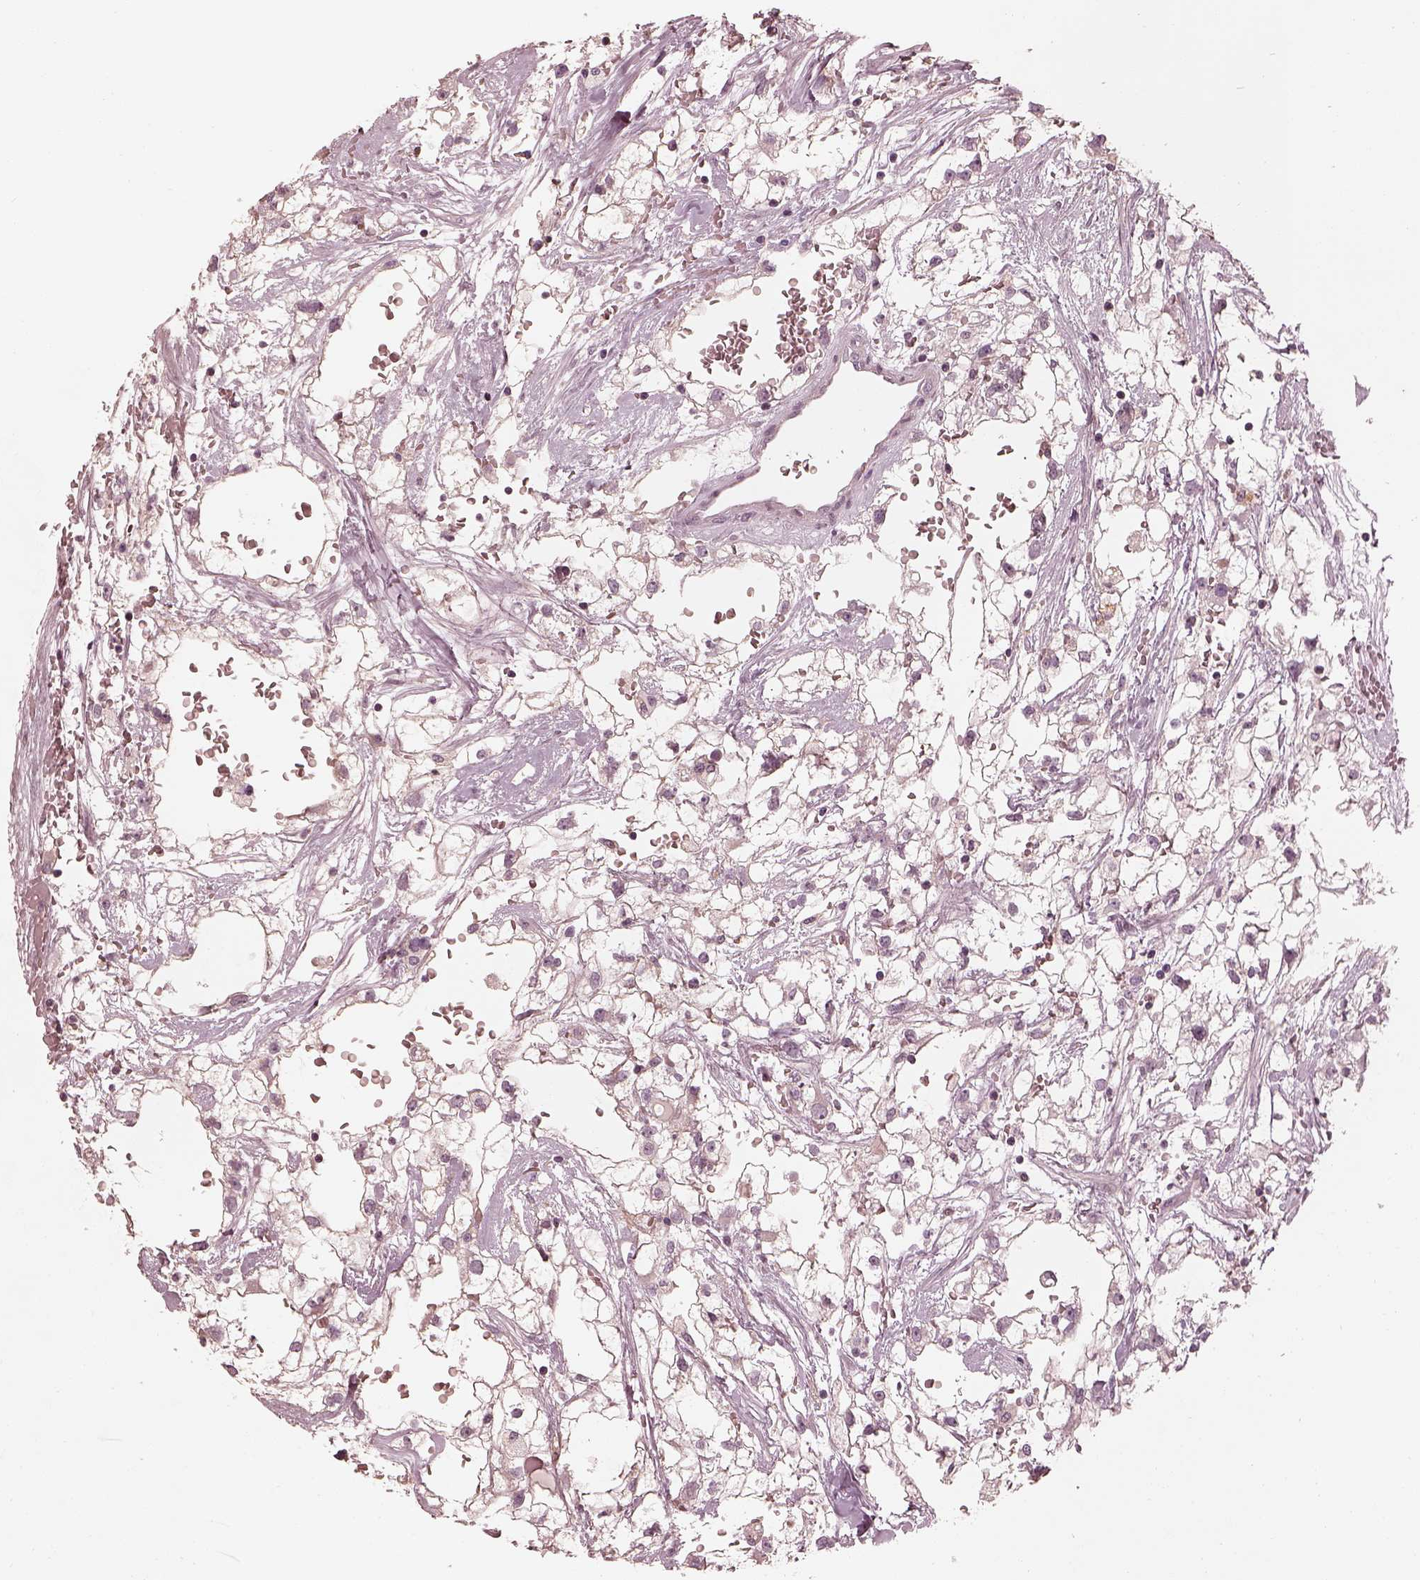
{"staining": {"intensity": "negative", "quantity": "none", "location": "none"}, "tissue": "renal cancer", "cell_type": "Tumor cells", "image_type": "cancer", "snomed": [{"axis": "morphology", "description": "Adenocarcinoma, NOS"}, {"axis": "topography", "description": "Kidney"}], "caption": "DAB (3,3'-diaminobenzidine) immunohistochemical staining of human renal adenocarcinoma shows no significant positivity in tumor cells.", "gene": "ADRB3", "patient": {"sex": "male", "age": 59}}